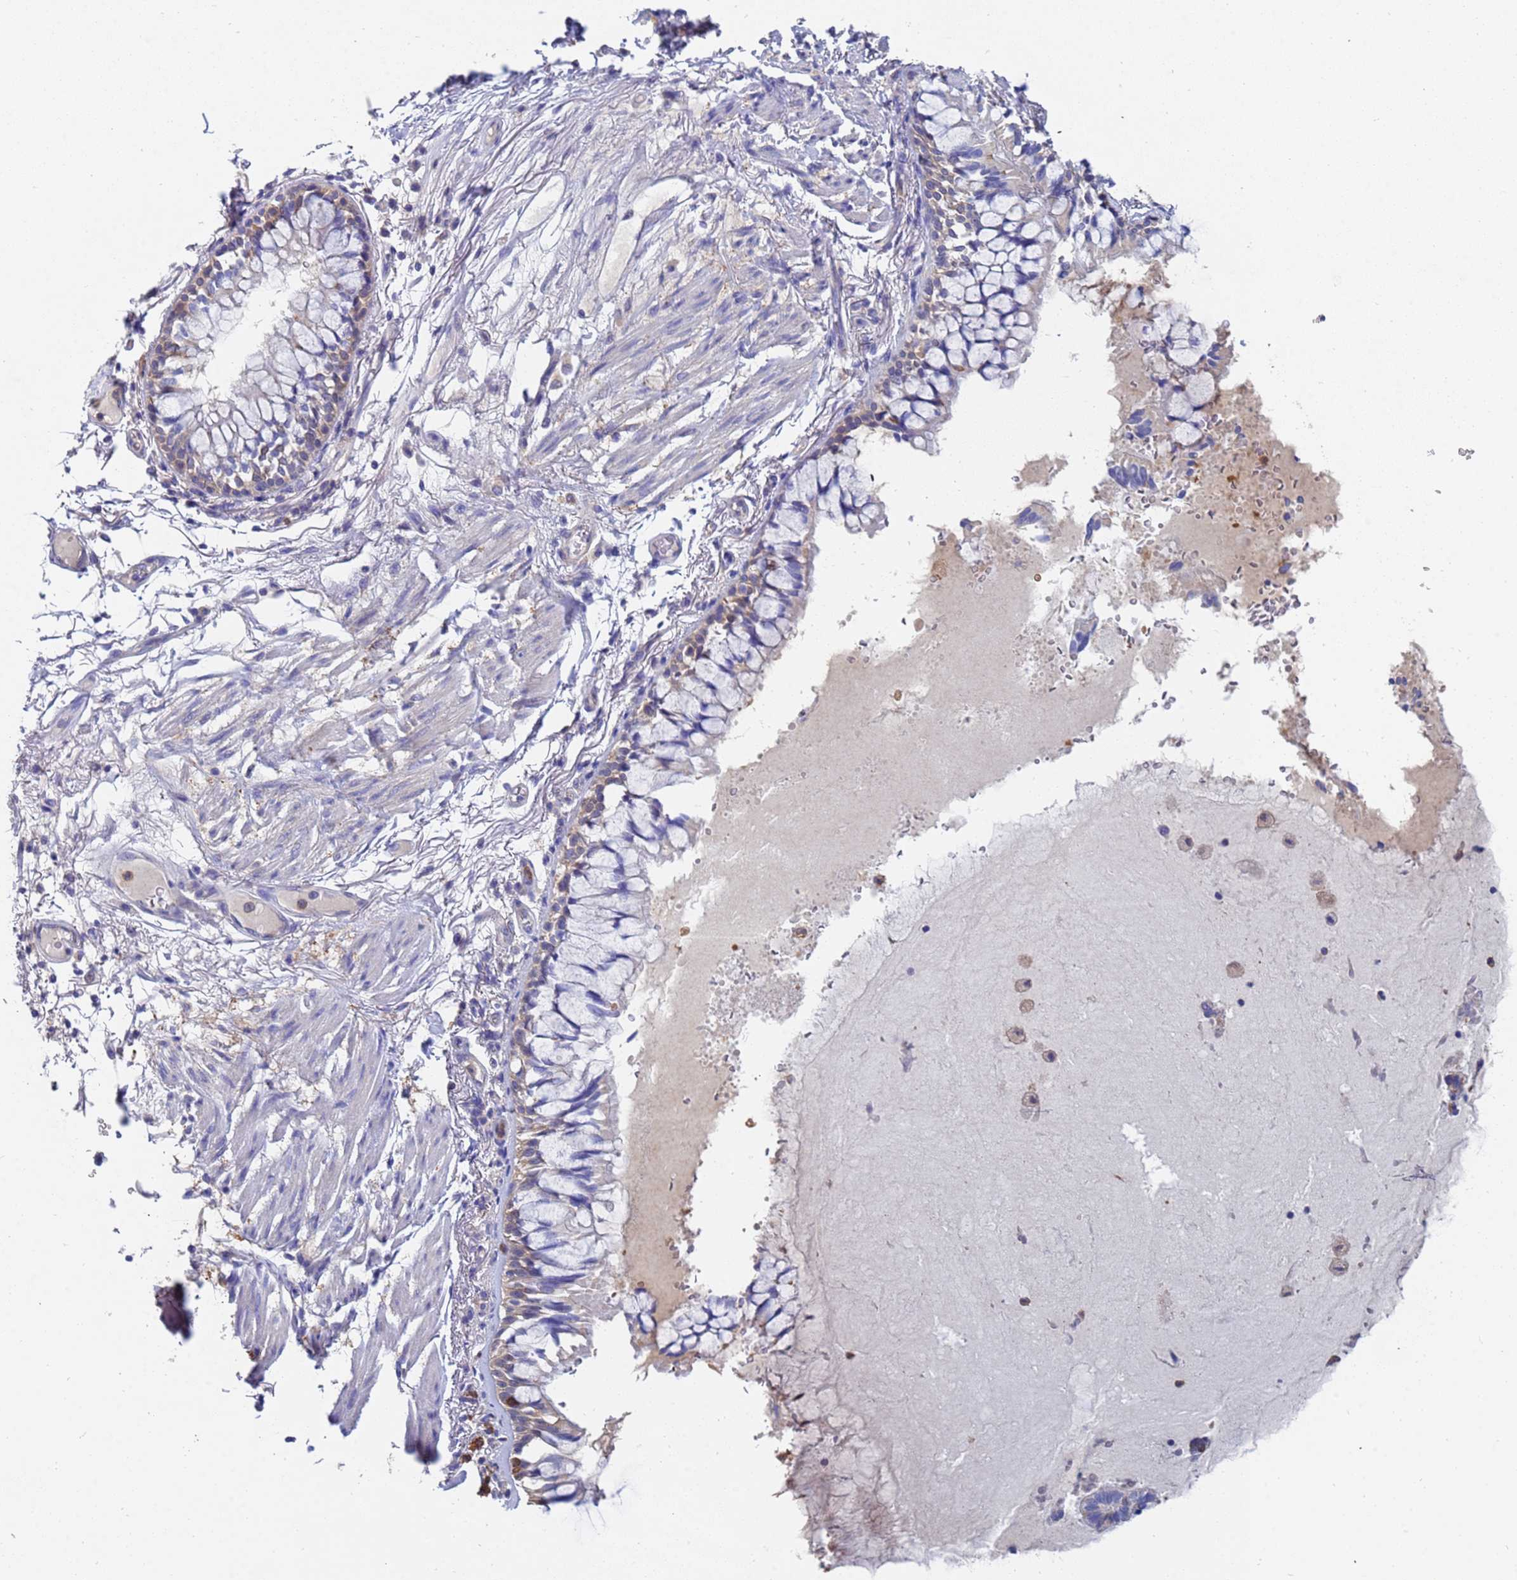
{"staining": {"intensity": "weak", "quantity": ">75%", "location": "cytoplasmic/membranous"}, "tissue": "bronchus", "cell_type": "Respiratory epithelial cells", "image_type": "normal", "snomed": [{"axis": "morphology", "description": "Normal tissue, NOS"}, {"axis": "topography", "description": "Bronchus"}], "caption": "Immunohistochemical staining of benign bronchus shows >75% levels of weak cytoplasmic/membranous protein expression in about >75% of respiratory epithelial cells. The protein is shown in brown color, while the nuclei are stained blue.", "gene": "TTLL11", "patient": {"sex": "male", "age": 70}}